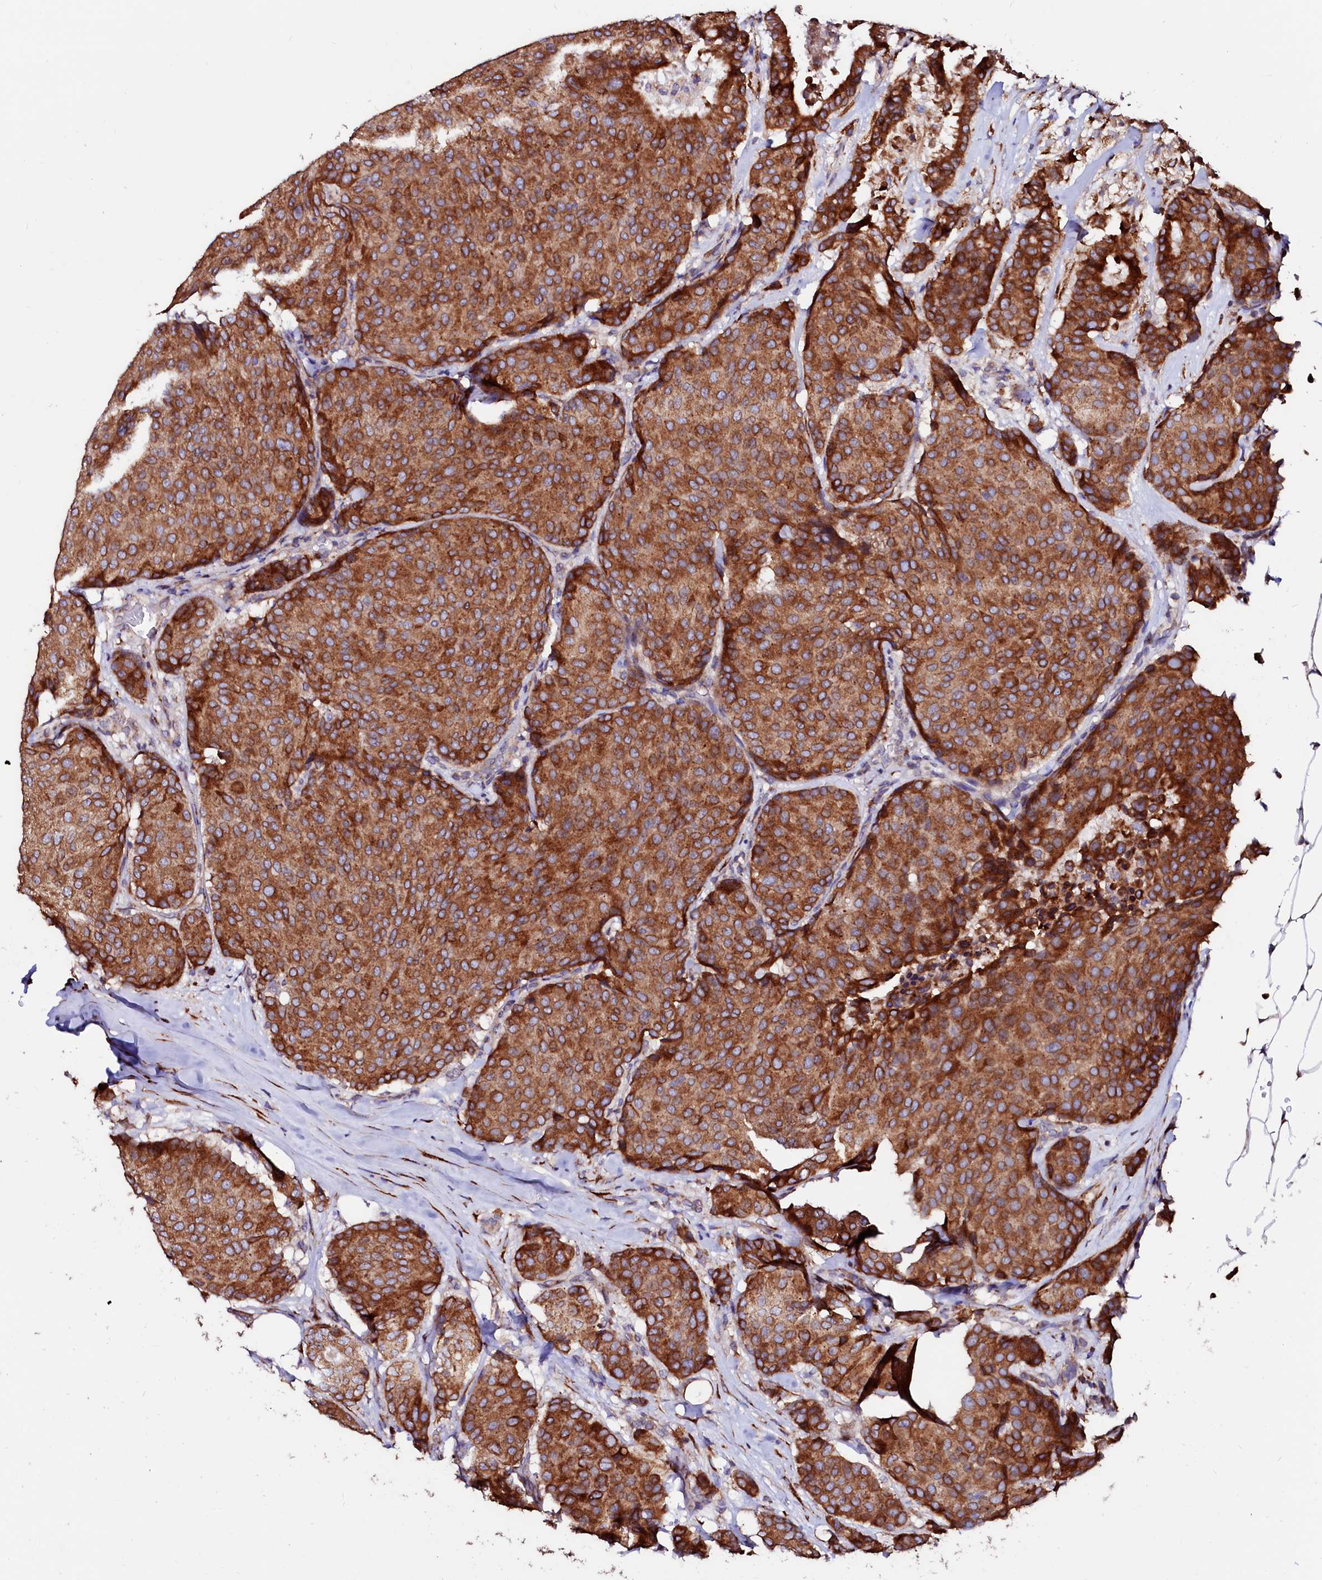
{"staining": {"intensity": "strong", "quantity": ">75%", "location": "cytoplasmic/membranous"}, "tissue": "breast cancer", "cell_type": "Tumor cells", "image_type": "cancer", "snomed": [{"axis": "morphology", "description": "Duct carcinoma"}, {"axis": "topography", "description": "Breast"}], "caption": "The image shows a brown stain indicating the presence of a protein in the cytoplasmic/membranous of tumor cells in intraductal carcinoma (breast). The protein of interest is stained brown, and the nuclei are stained in blue (DAB IHC with brightfield microscopy, high magnification).", "gene": "LMAN1", "patient": {"sex": "female", "age": 75}}